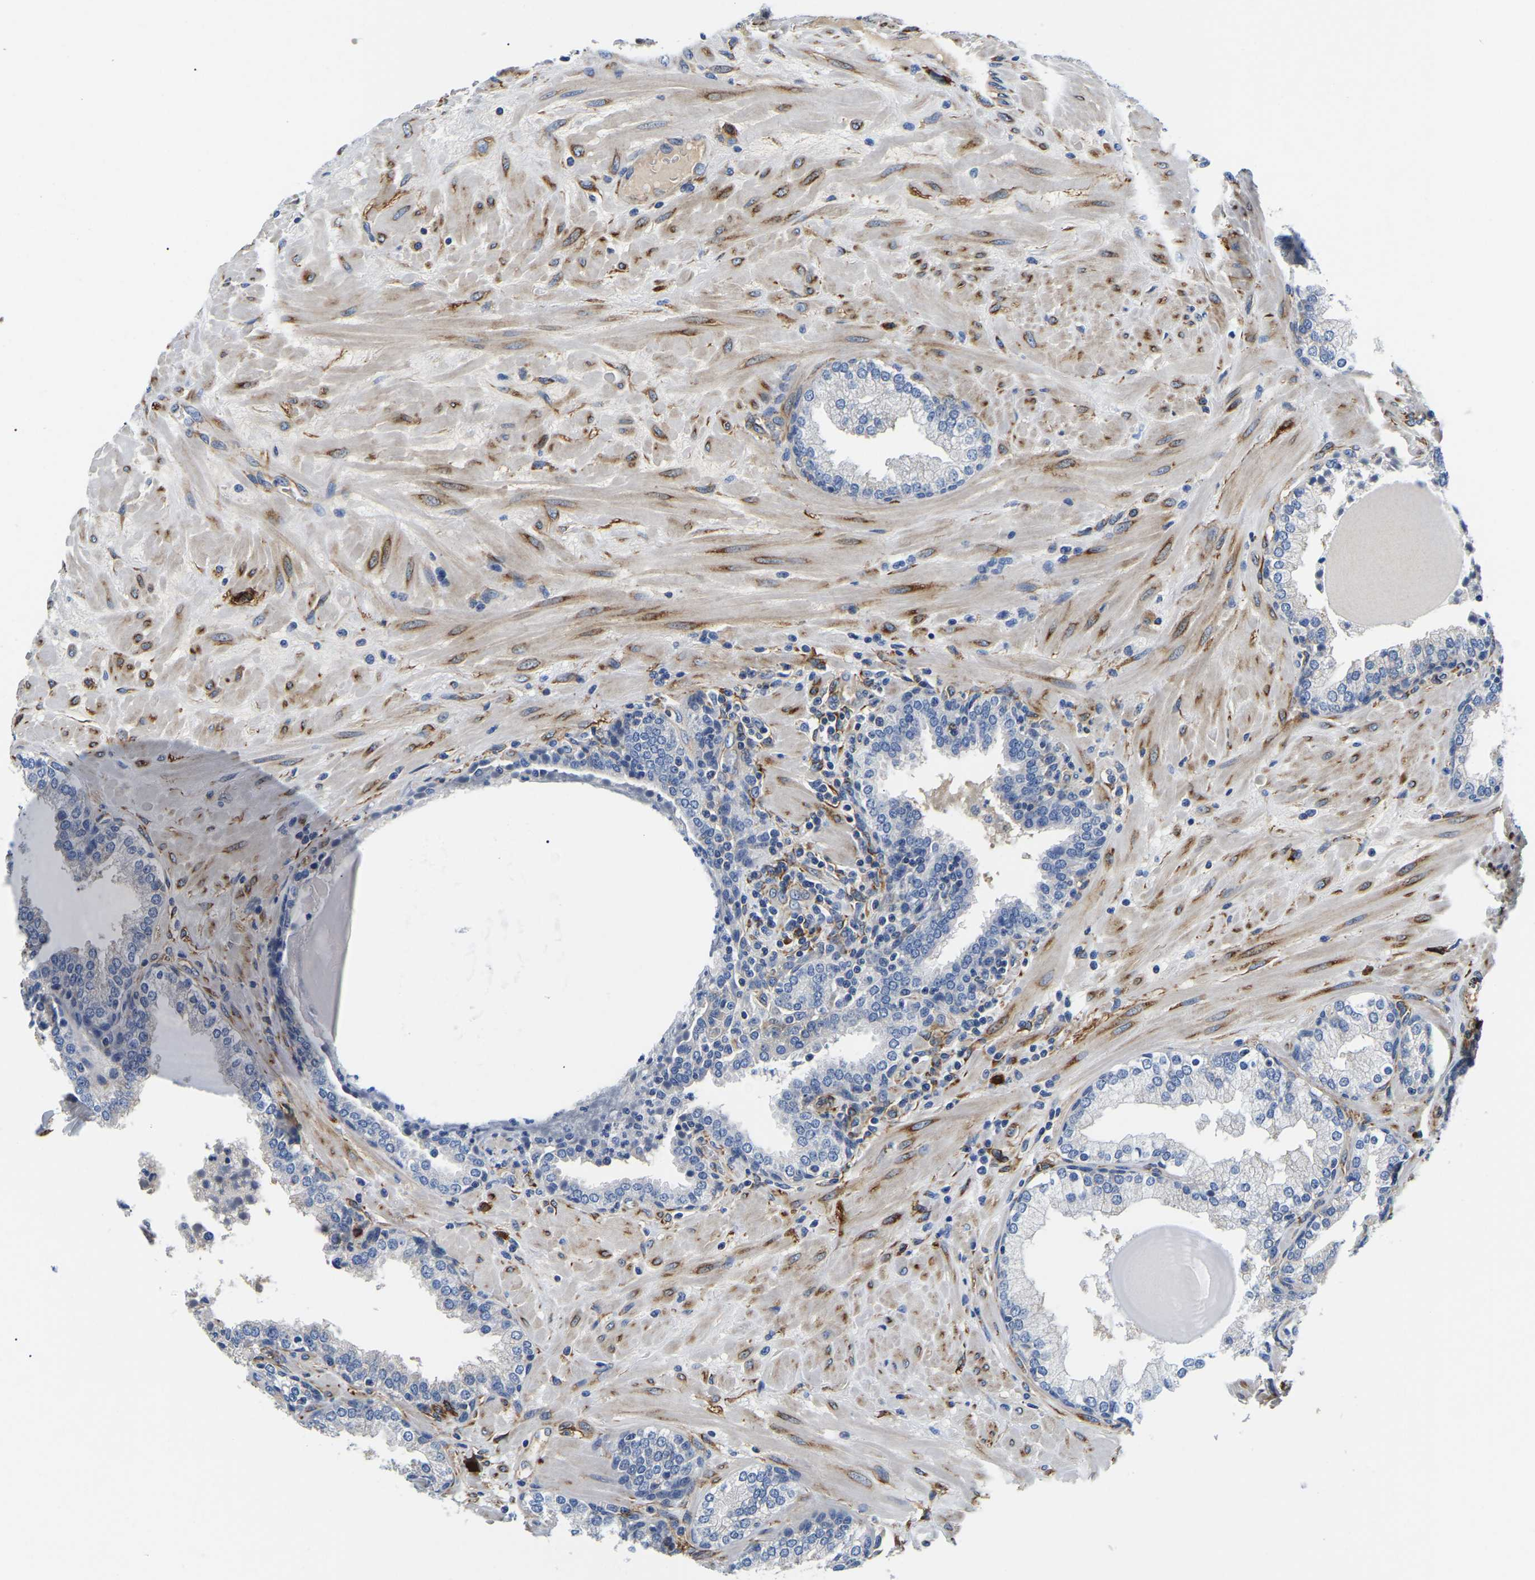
{"staining": {"intensity": "weak", "quantity": "<25%", "location": "cytoplasmic/membranous"}, "tissue": "prostate", "cell_type": "Glandular cells", "image_type": "normal", "snomed": [{"axis": "morphology", "description": "Normal tissue, NOS"}, {"axis": "topography", "description": "Prostate"}], "caption": "Histopathology image shows no protein staining in glandular cells of benign prostate. The staining is performed using DAB (3,3'-diaminobenzidine) brown chromogen with nuclei counter-stained in using hematoxylin.", "gene": "DUSP8", "patient": {"sex": "male", "age": 51}}